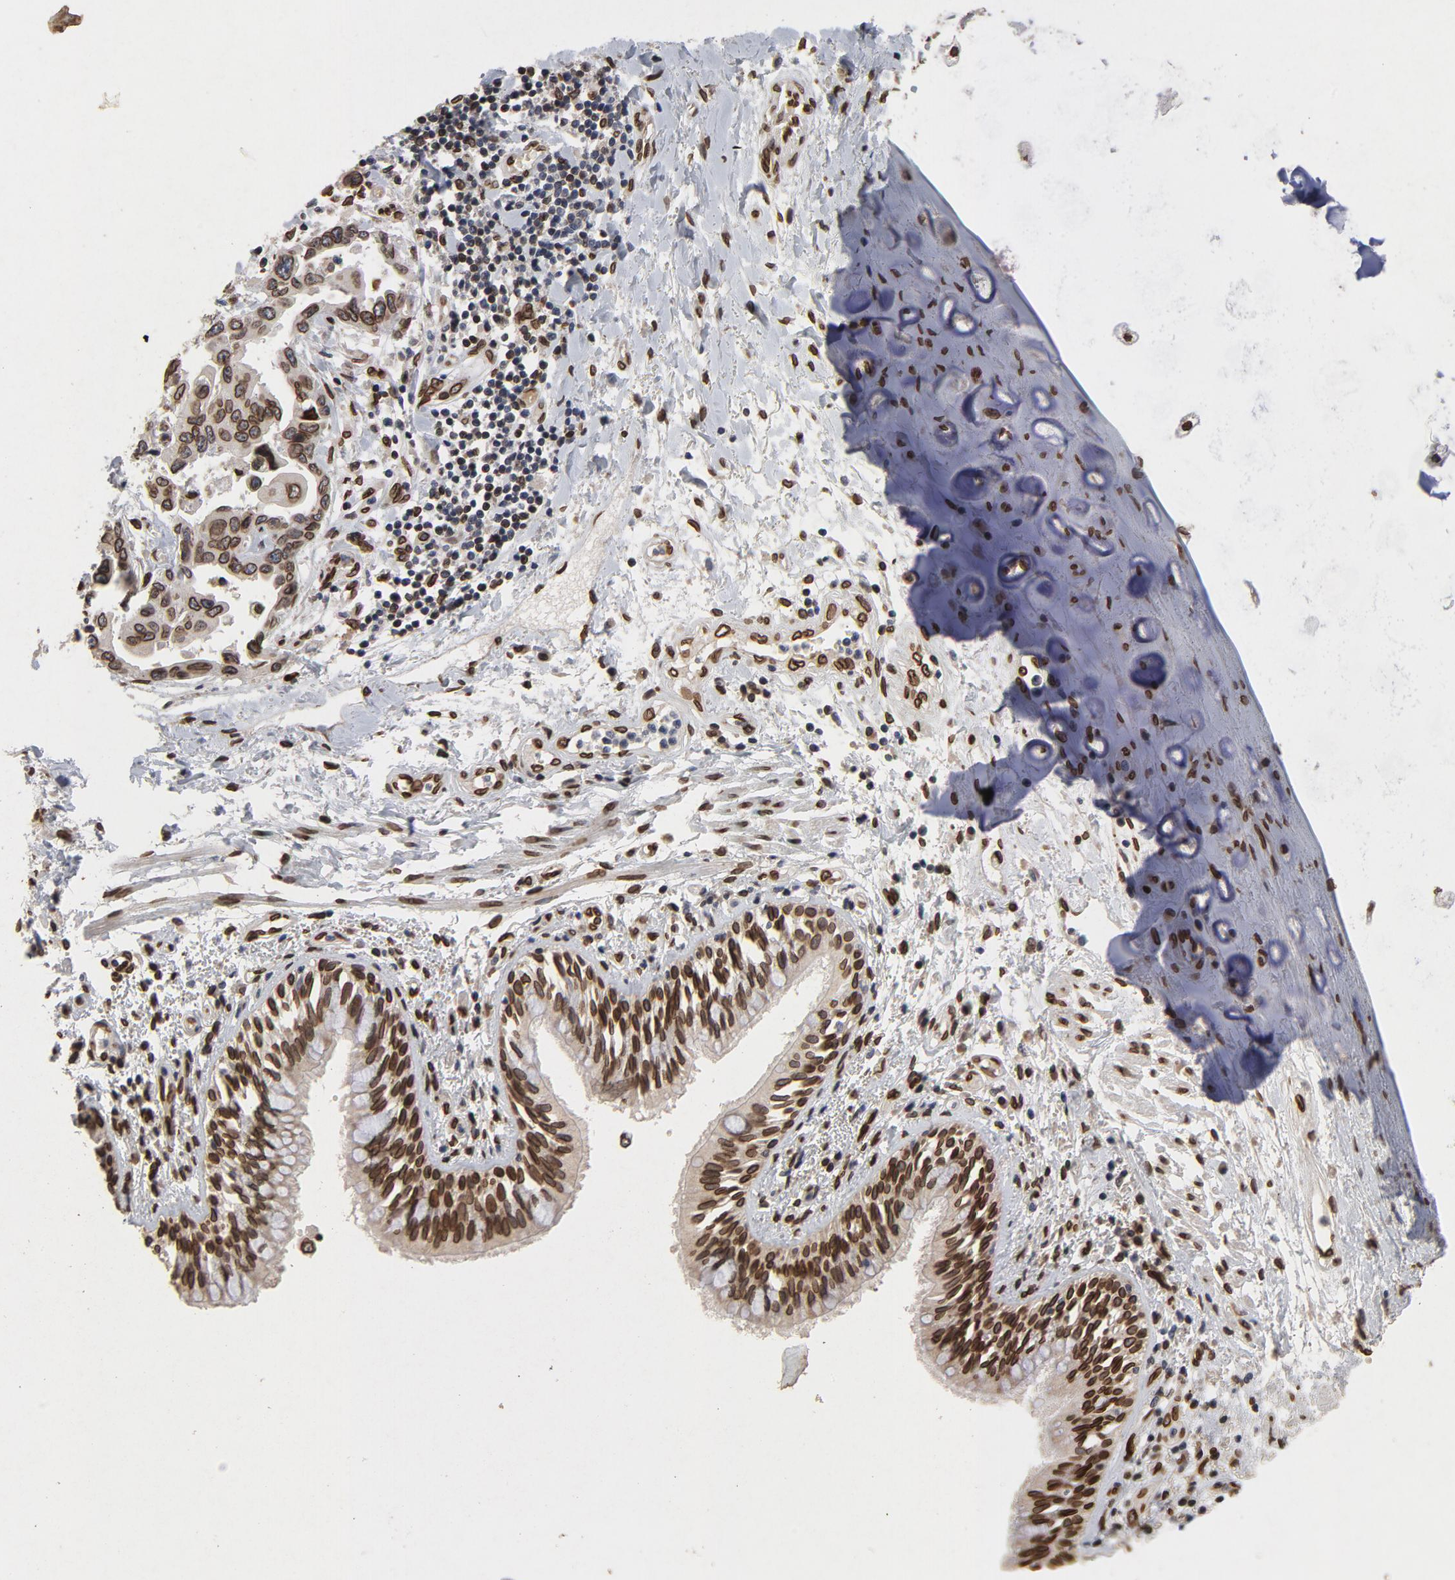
{"staining": {"intensity": "strong", "quantity": ">75%", "location": "cytoplasmic/membranous,nuclear"}, "tissue": "lung cancer", "cell_type": "Tumor cells", "image_type": "cancer", "snomed": [{"axis": "morphology", "description": "Adenocarcinoma, NOS"}, {"axis": "topography", "description": "Lymph node"}, {"axis": "topography", "description": "Lung"}], "caption": "IHC photomicrograph of human lung cancer stained for a protein (brown), which displays high levels of strong cytoplasmic/membranous and nuclear positivity in about >75% of tumor cells.", "gene": "LMNA", "patient": {"sex": "male", "age": 64}}